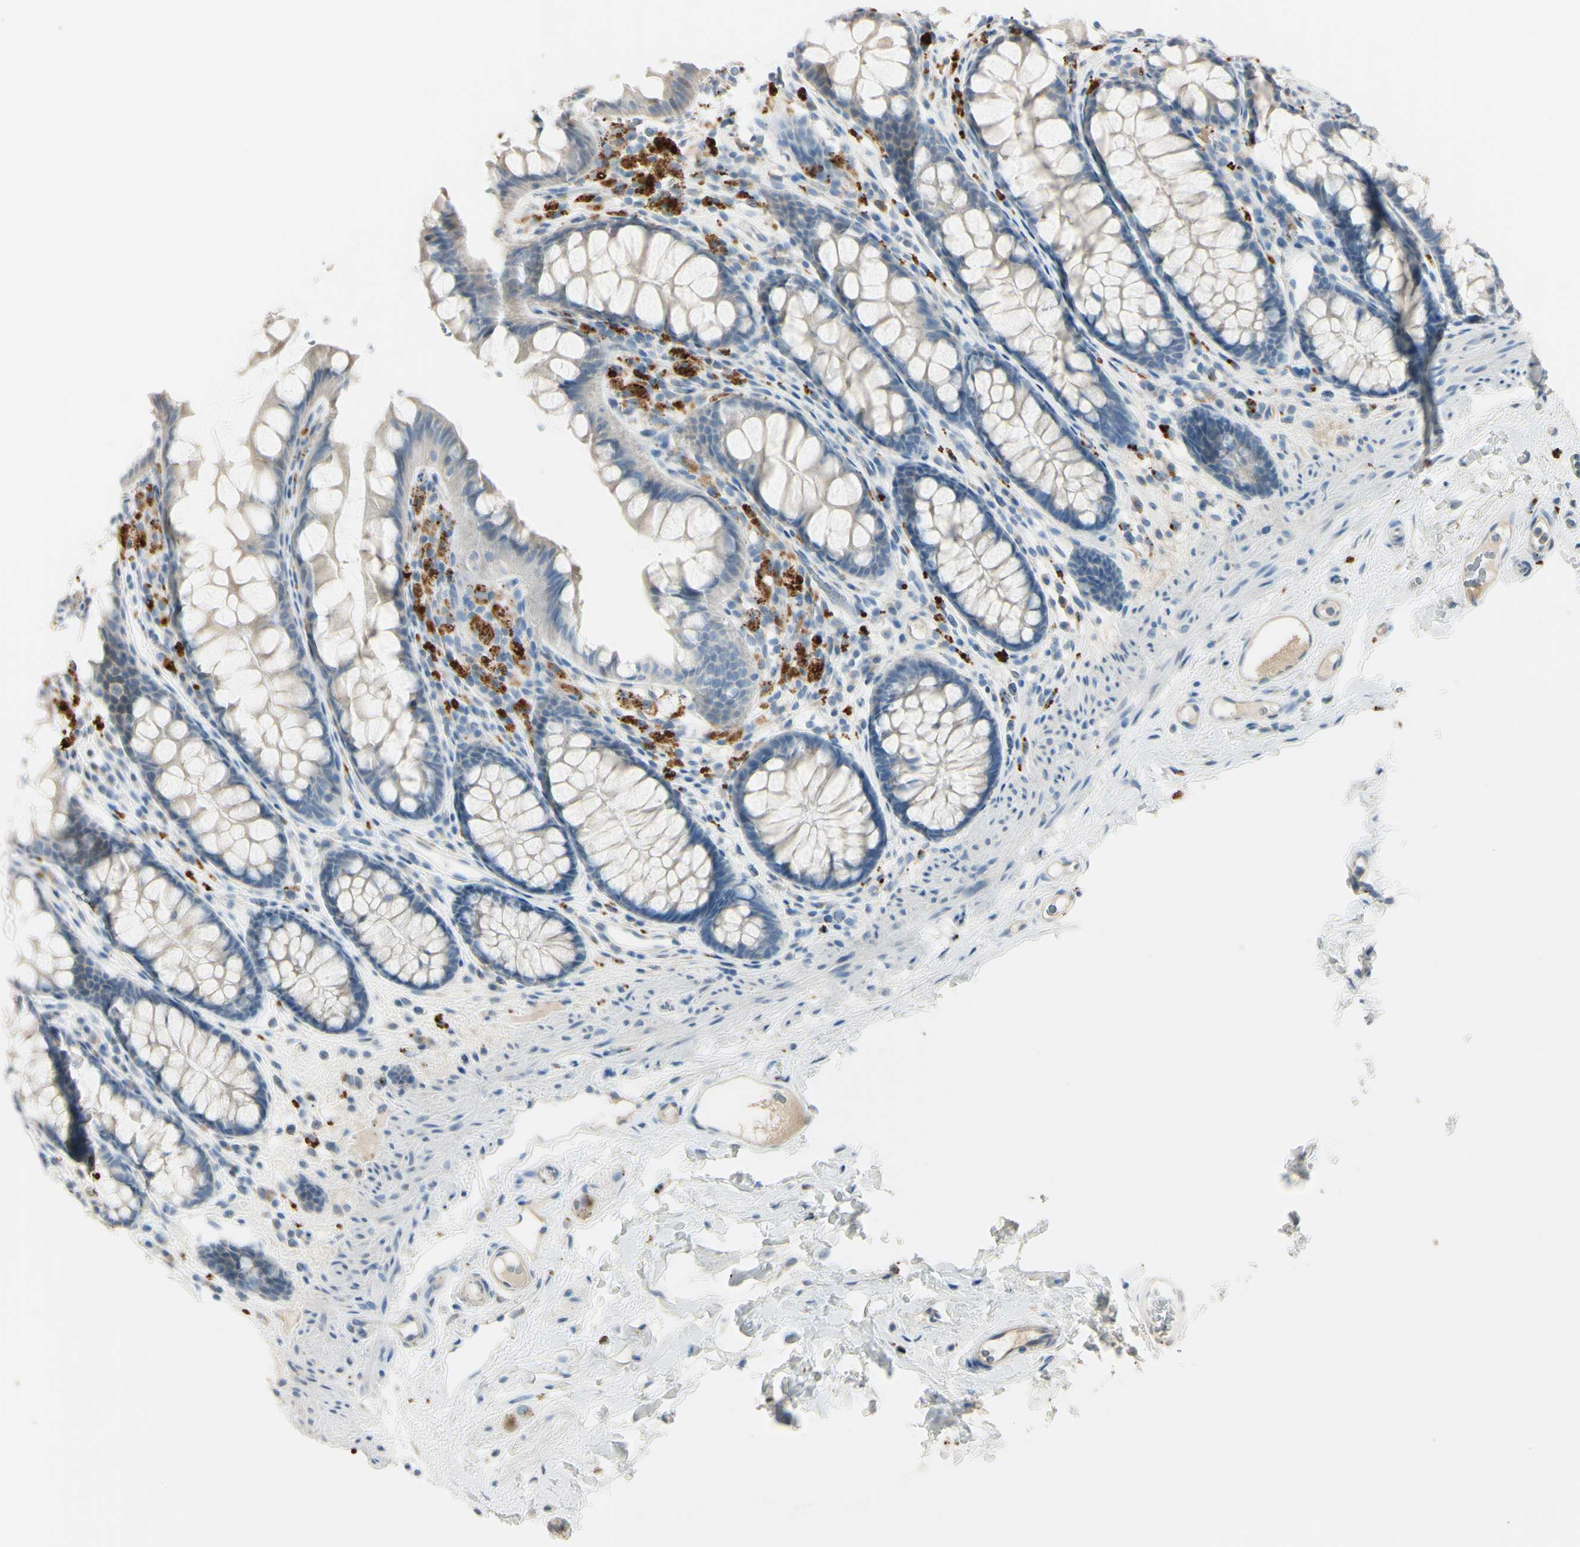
{"staining": {"intensity": "weak", "quantity": ">75%", "location": "cytoplasmic/membranous"}, "tissue": "colon", "cell_type": "Endothelial cells", "image_type": "normal", "snomed": [{"axis": "morphology", "description": "Normal tissue, NOS"}, {"axis": "topography", "description": "Colon"}], "caption": "This micrograph displays benign colon stained with IHC to label a protein in brown. The cytoplasmic/membranous of endothelial cells show weak positivity for the protein. Nuclei are counter-stained blue.", "gene": "ANGPTL1", "patient": {"sex": "female", "age": 55}}